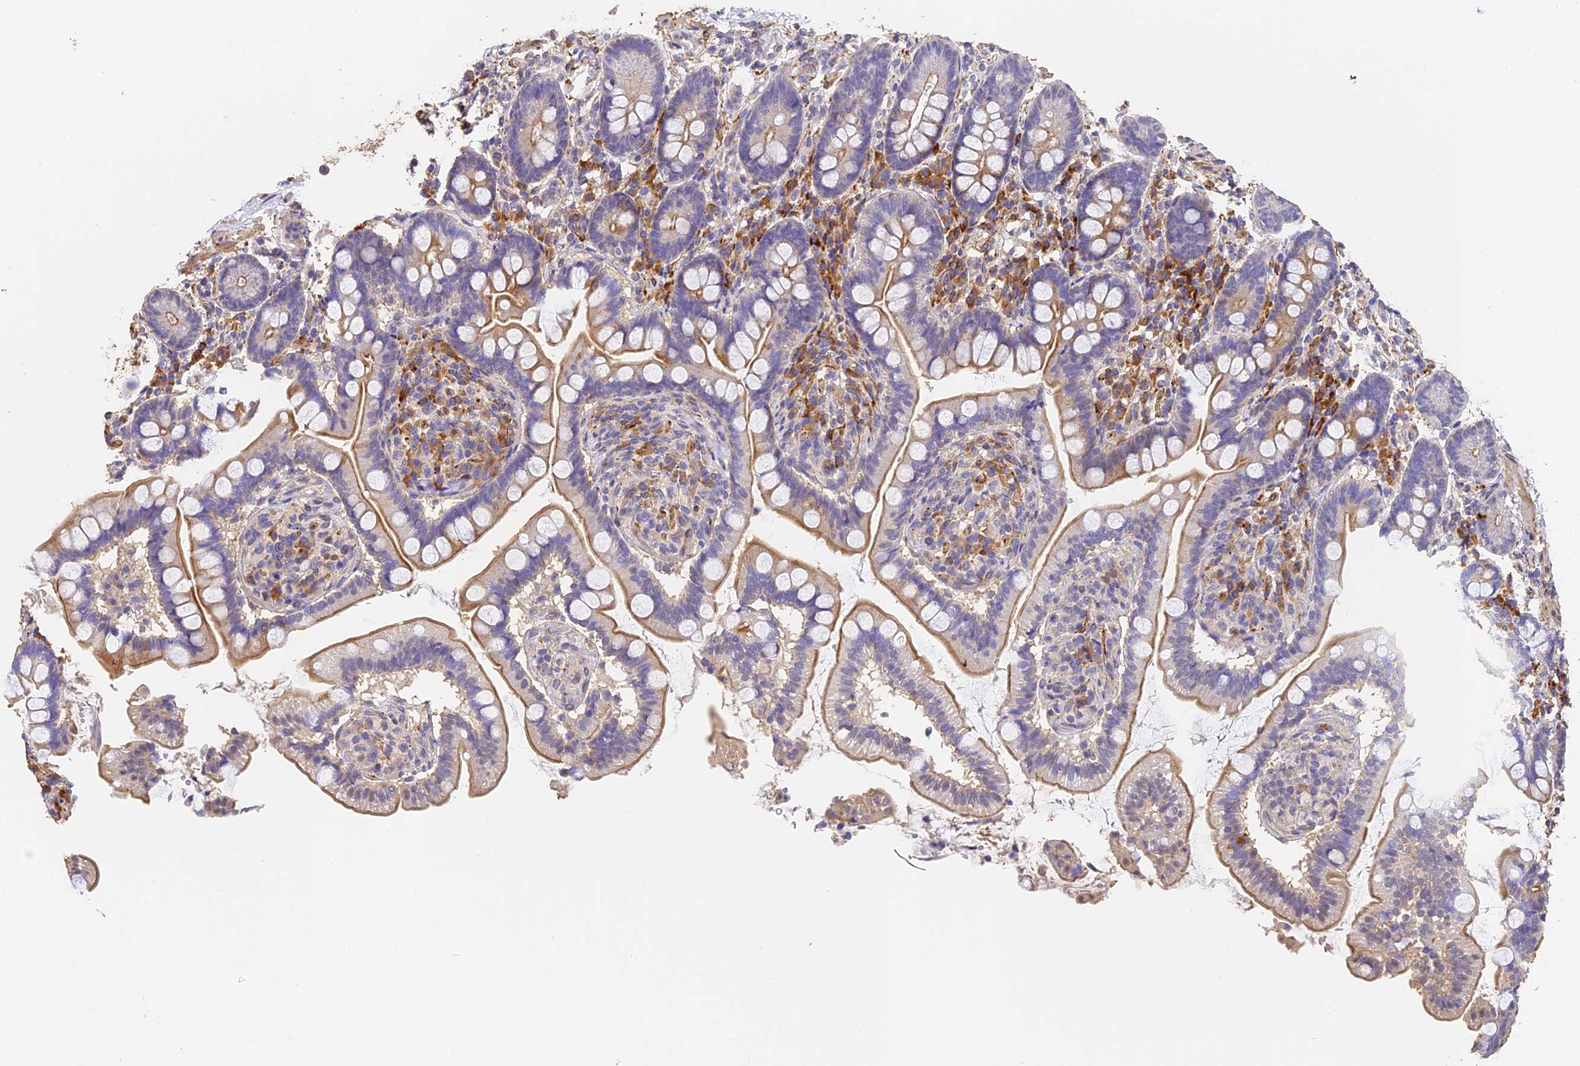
{"staining": {"intensity": "moderate", "quantity": "25%-75%", "location": "cytoplasmic/membranous"}, "tissue": "small intestine", "cell_type": "Glandular cells", "image_type": "normal", "snomed": [{"axis": "morphology", "description": "Normal tissue, NOS"}, {"axis": "topography", "description": "Small intestine"}], "caption": "IHC histopathology image of normal human small intestine stained for a protein (brown), which demonstrates medium levels of moderate cytoplasmic/membranous staining in approximately 25%-75% of glandular cells.", "gene": "SLC11A1", "patient": {"sex": "female", "age": 64}}